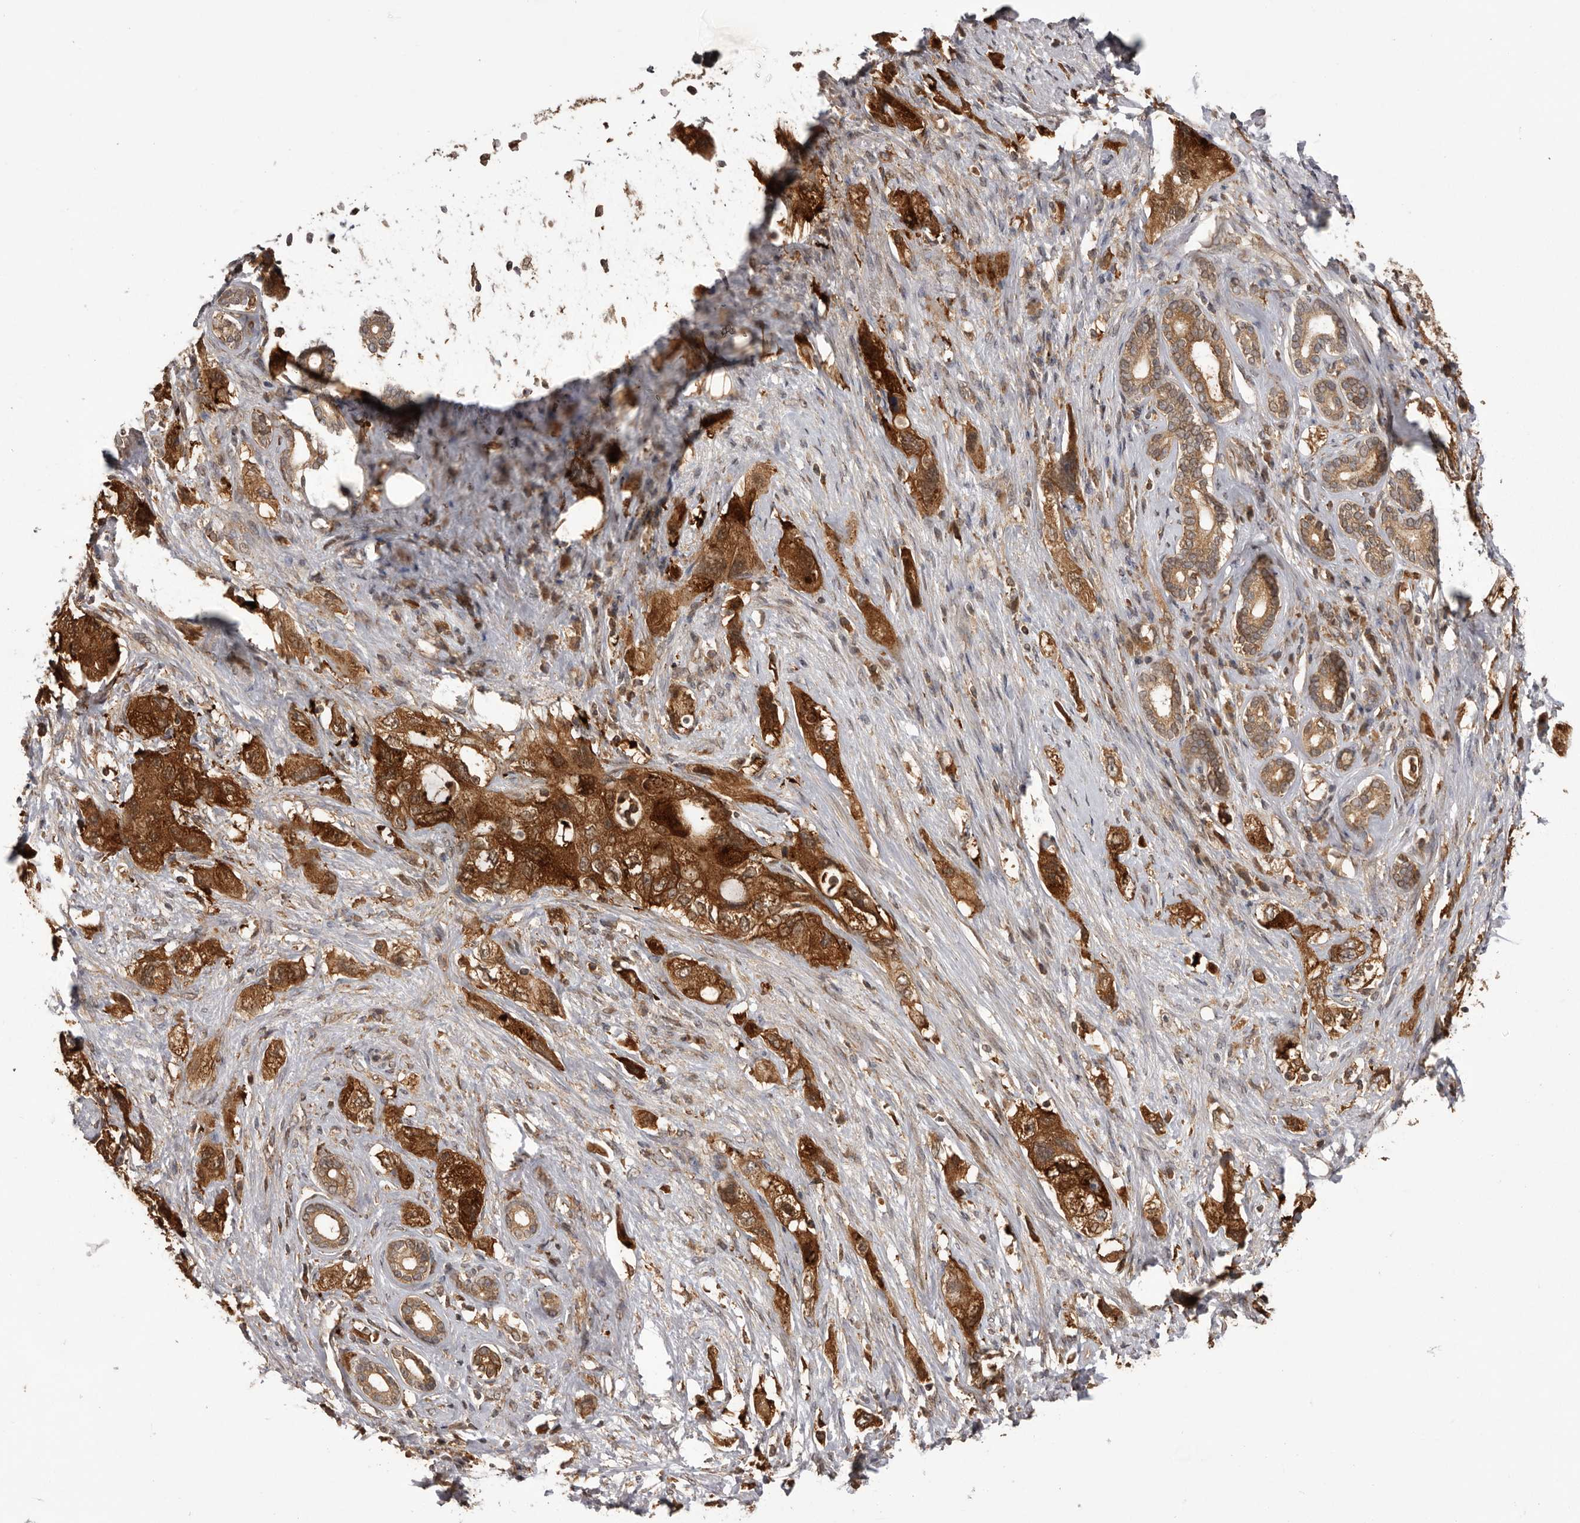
{"staining": {"intensity": "strong", "quantity": ">75%", "location": "cytoplasmic/membranous"}, "tissue": "pancreatic cancer", "cell_type": "Tumor cells", "image_type": "cancer", "snomed": [{"axis": "morphology", "description": "Adenocarcinoma, NOS"}, {"axis": "topography", "description": "Pancreas"}], "caption": "This is an image of immunohistochemistry (IHC) staining of adenocarcinoma (pancreatic), which shows strong expression in the cytoplasmic/membranous of tumor cells.", "gene": "SLC22A3", "patient": {"sex": "female", "age": 73}}